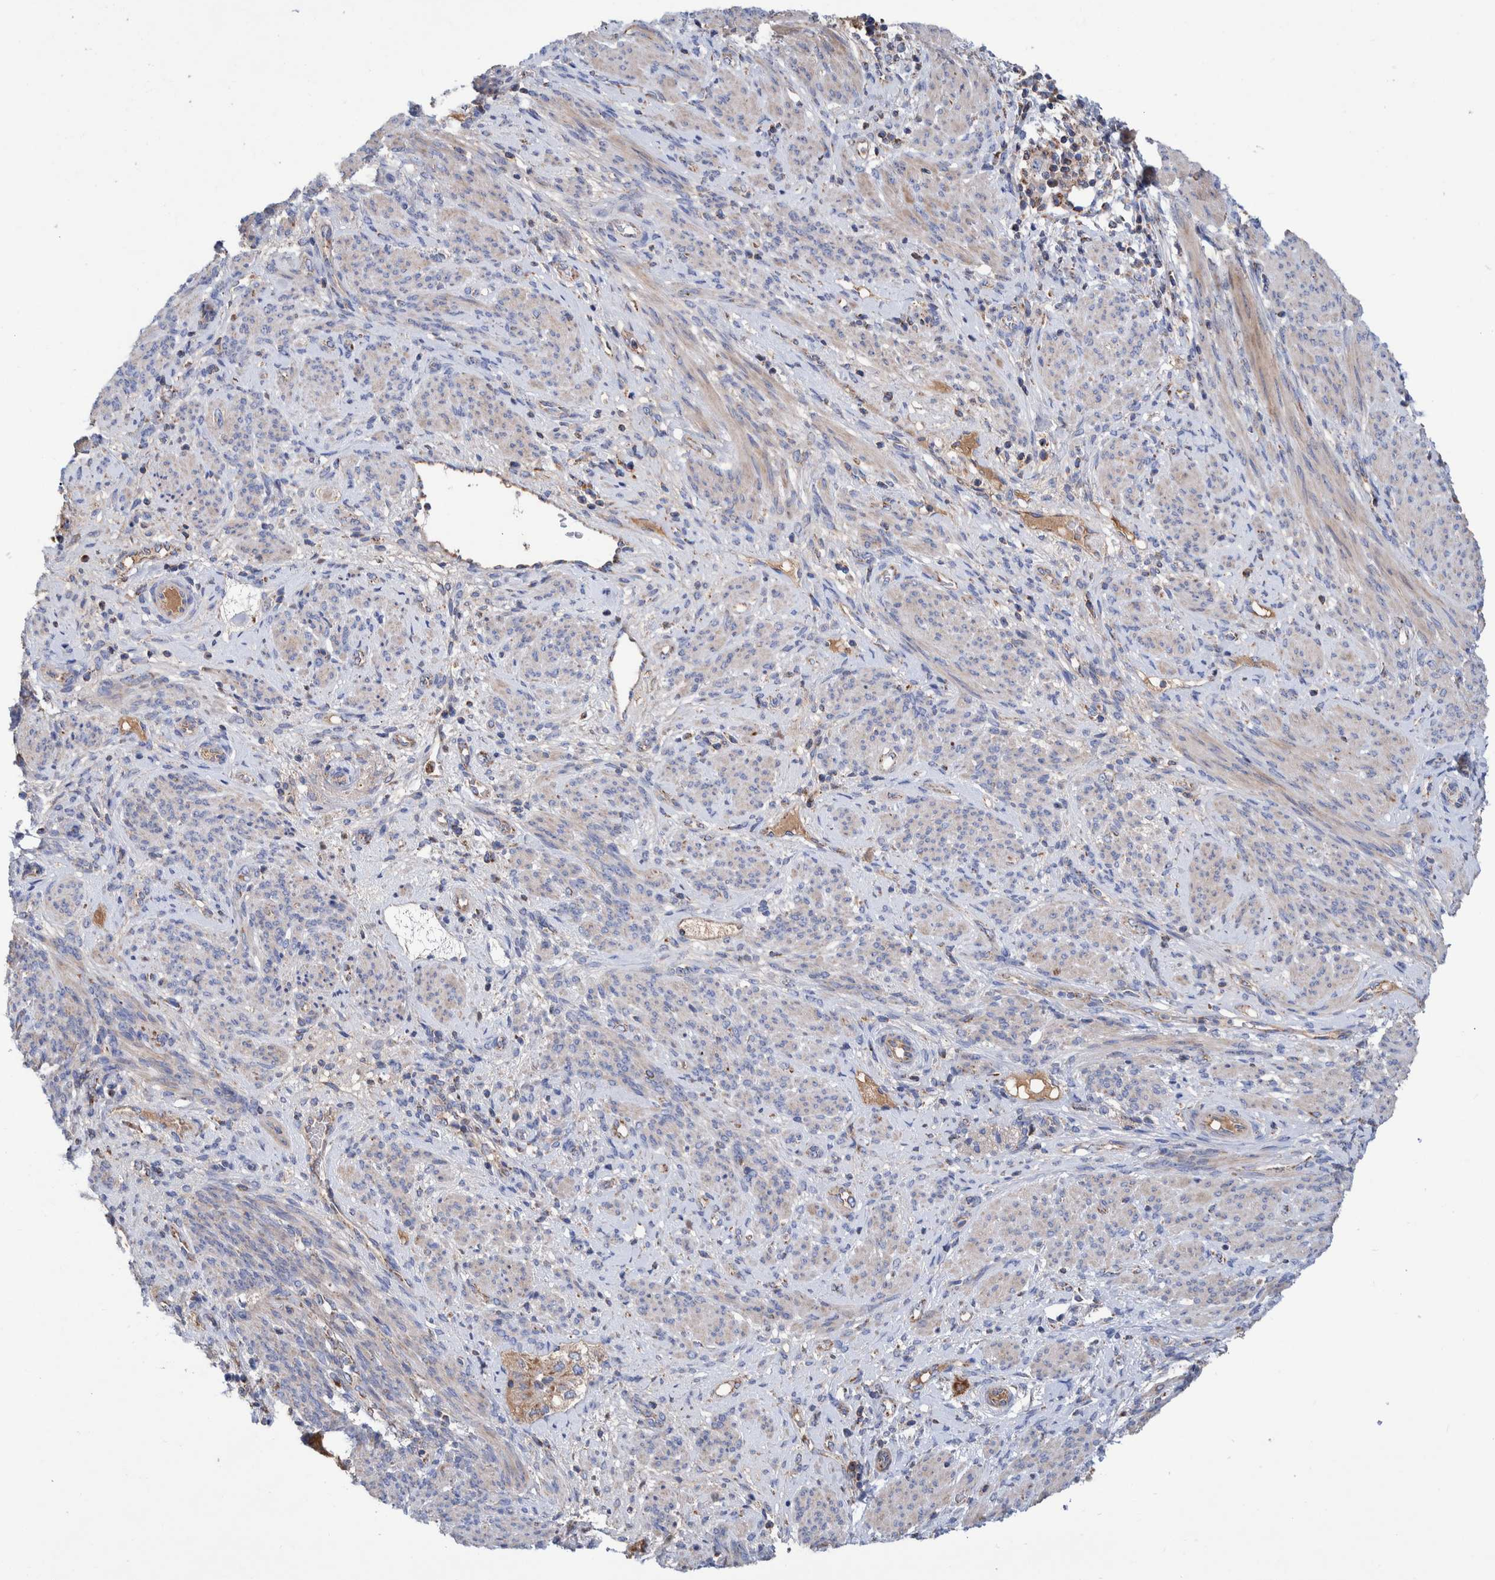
{"staining": {"intensity": "weak", "quantity": "25%-75%", "location": "cytoplasmic/membranous"}, "tissue": "endometrial cancer", "cell_type": "Tumor cells", "image_type": "cancer", "snomed": [{"axis": "morphology", "description": "Adenocarcinoma, NOS"}, {"axis": "topography", "description": "Endometrium"}], "caption": "High-power microscopy captured an immunohistochemistry (IHC) image of endometrial cancer (adenocarcinoma), revealing weak cytoplasmic/membranous positivity in about 25%-75% of tumor cells.", "gene": "DECR1", "patient": {"sex": "female", "age": 85}}